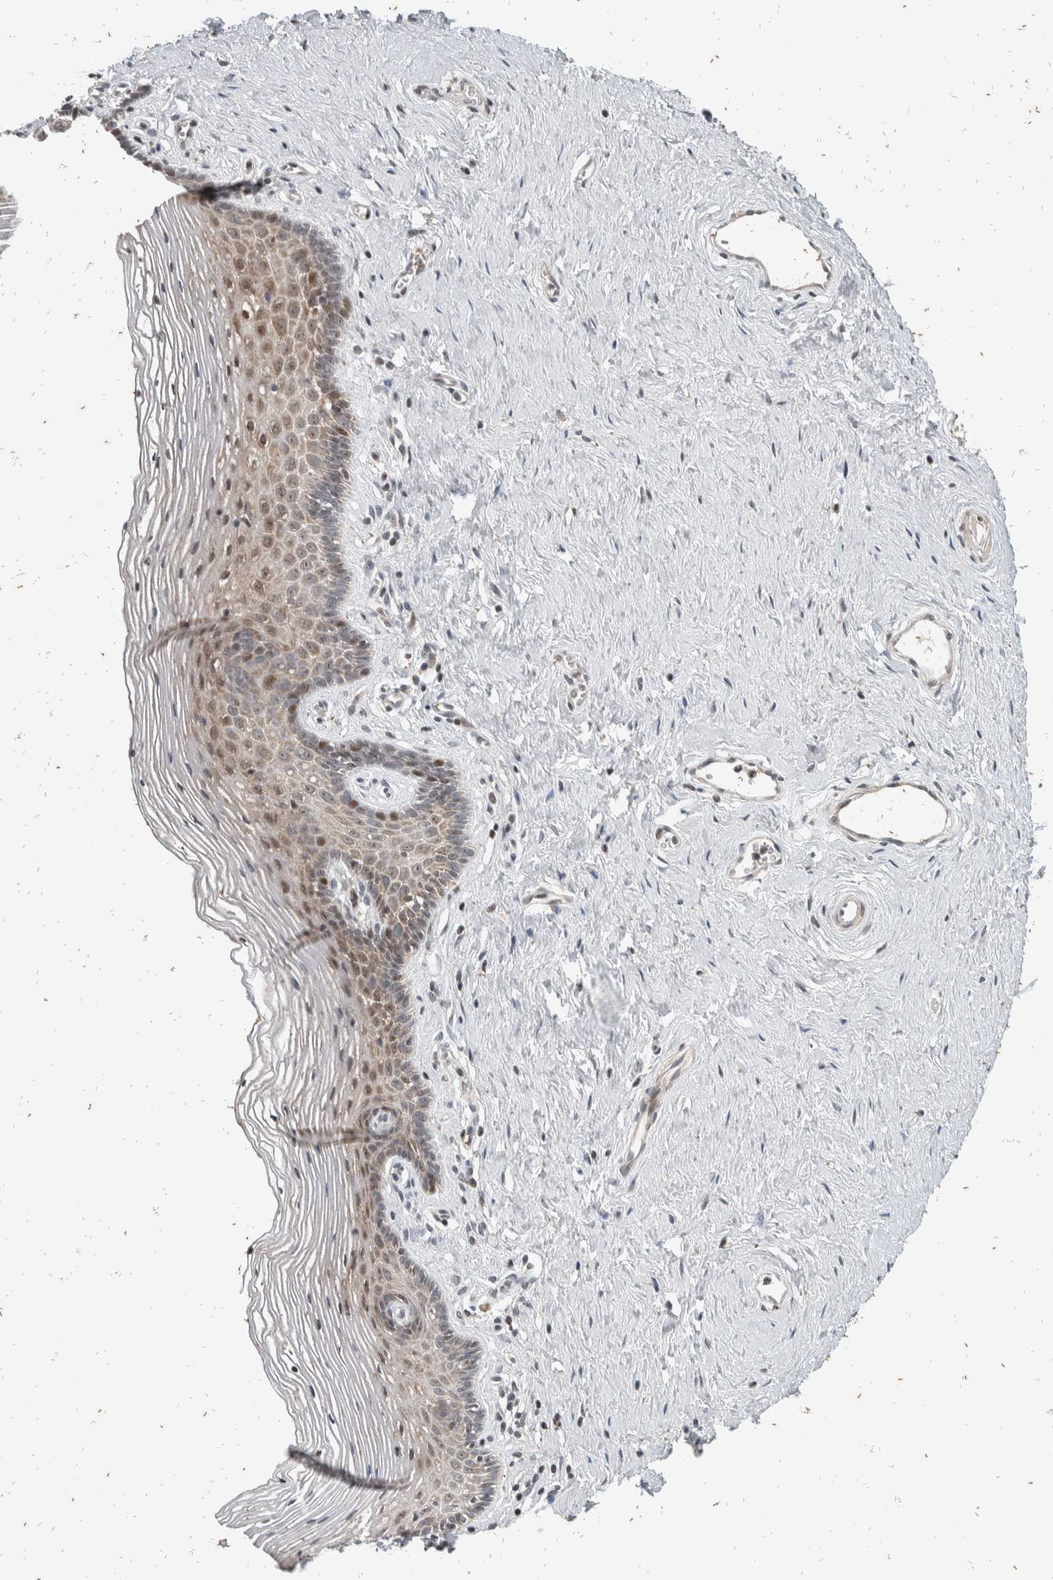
{"staining": {"intensity": "moderate", "quantity": "25%-75%", "location": "cytoplasmic/membranous,nuclear"}, "tissue": "vagina", "cell_type": "Squamous epithelial cells", "image_type": "normal", "snomed": [{"axis": "morphology", "description": "Normal tissue, NOS"}, {"axis": "topography", "description": "Vagina"}], "caption": "High-magnification brightfield microscopy of benign vagina stained with DAB (3,3'-diaminobenzidine) (brown) and counterstained with hematoxylin (blue). squamous epithelial cells exhibit moderate cytoplasmic/membranous,nuclear positivity is identified in approximately25%-75% of cells. (IHC, brightfield microscopy, high magnification).", "gene": "ATXN7L1", "patient": {"sex": "female", "age": 32}}